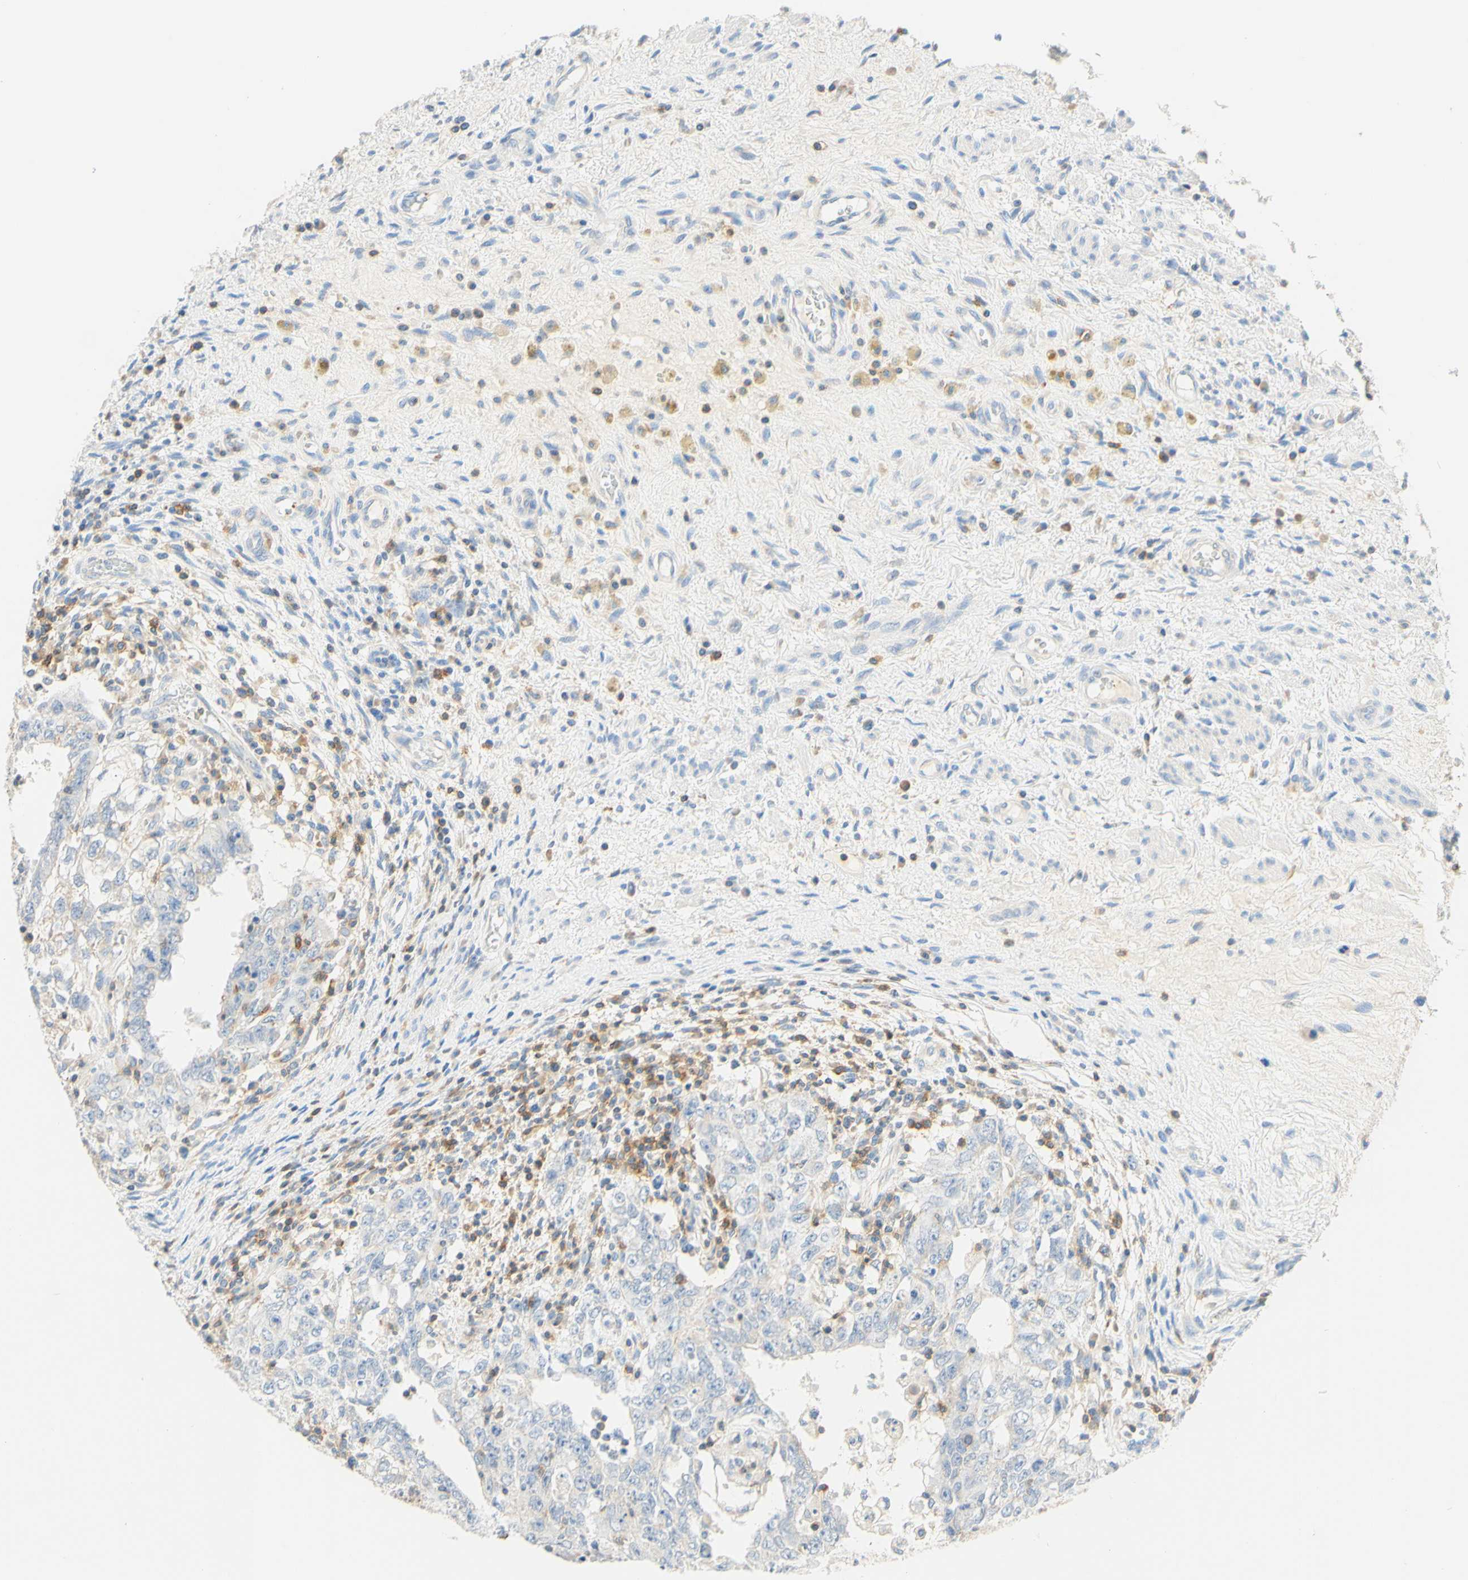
{"staining": {"intensity": "negative", "quantity": "none", "location": "none"}, "tissue": "testis cancer", "cell_type": "Tumor cells", "image_type": "cancer", "snomed": [{"axis": "morphology", "description": "Carcinoma, Embryonal, NOS"}, {"axis": "topography", "description": "Testis"}], "caption": "Tumor cells show no significant protein positivity in testis embryonal carcinoma.", "gene": "LAT", "patient": {"sex": "male", "age": 26}}